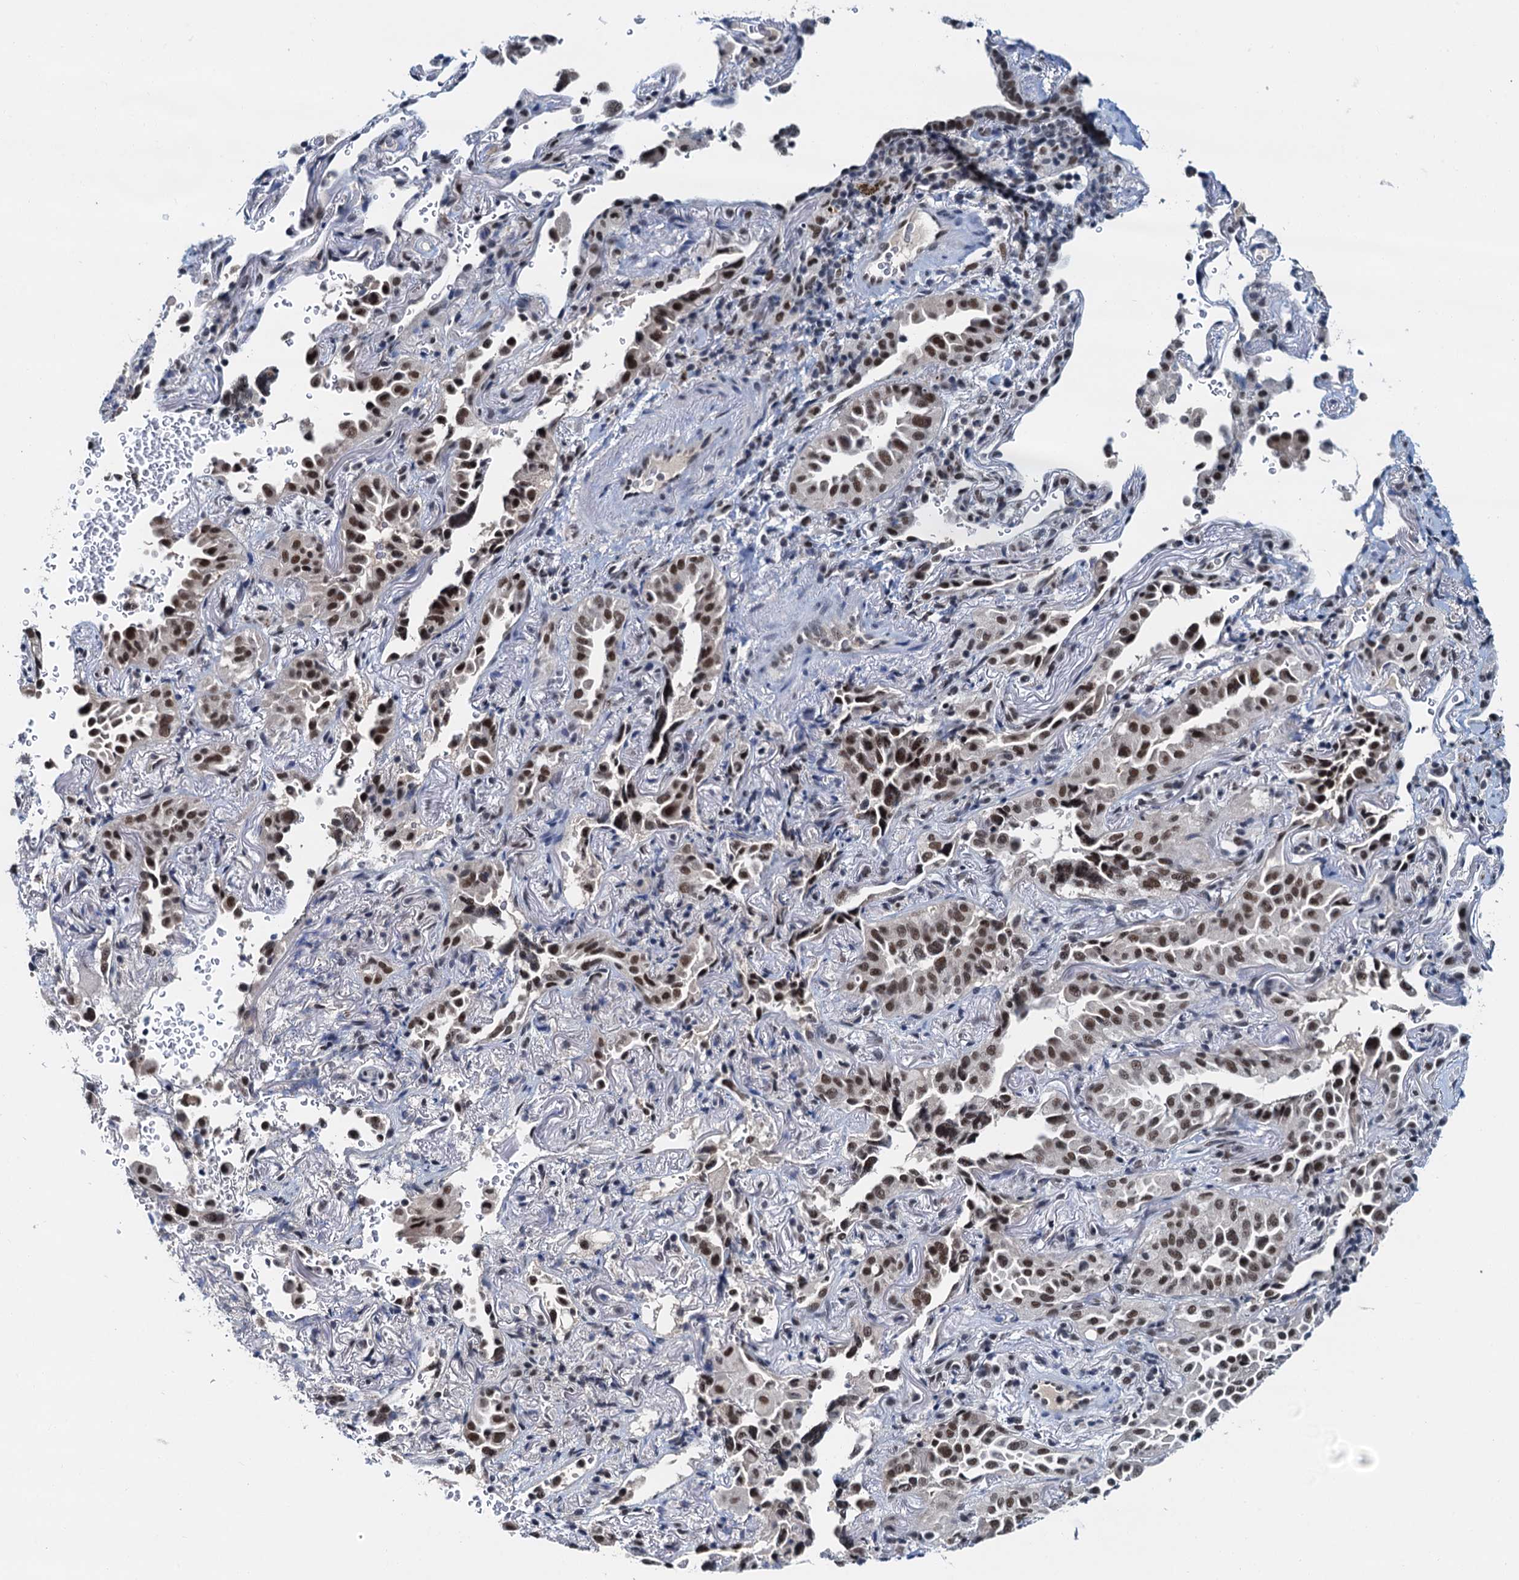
{"staining": {"intensity": "moderate", "quantity": ">75%", "location": "nuclear"}, "tissue": "lung cancer", "cell_type": "Tumor cells", "image_type": "cancer", "snomed": [{"axis": "morphology", "description": "Adenocarcinoma, NOS"}, {"axis": "topography", "description": "Lung"}], "caption": "Protein expression analysis of human adenocarcinoma (lung) reveals moderate nuclear positivity in about >75% of tumor cells.", "gene": "SNRPD1", "patient": {"sex": "female", "age": 69}}